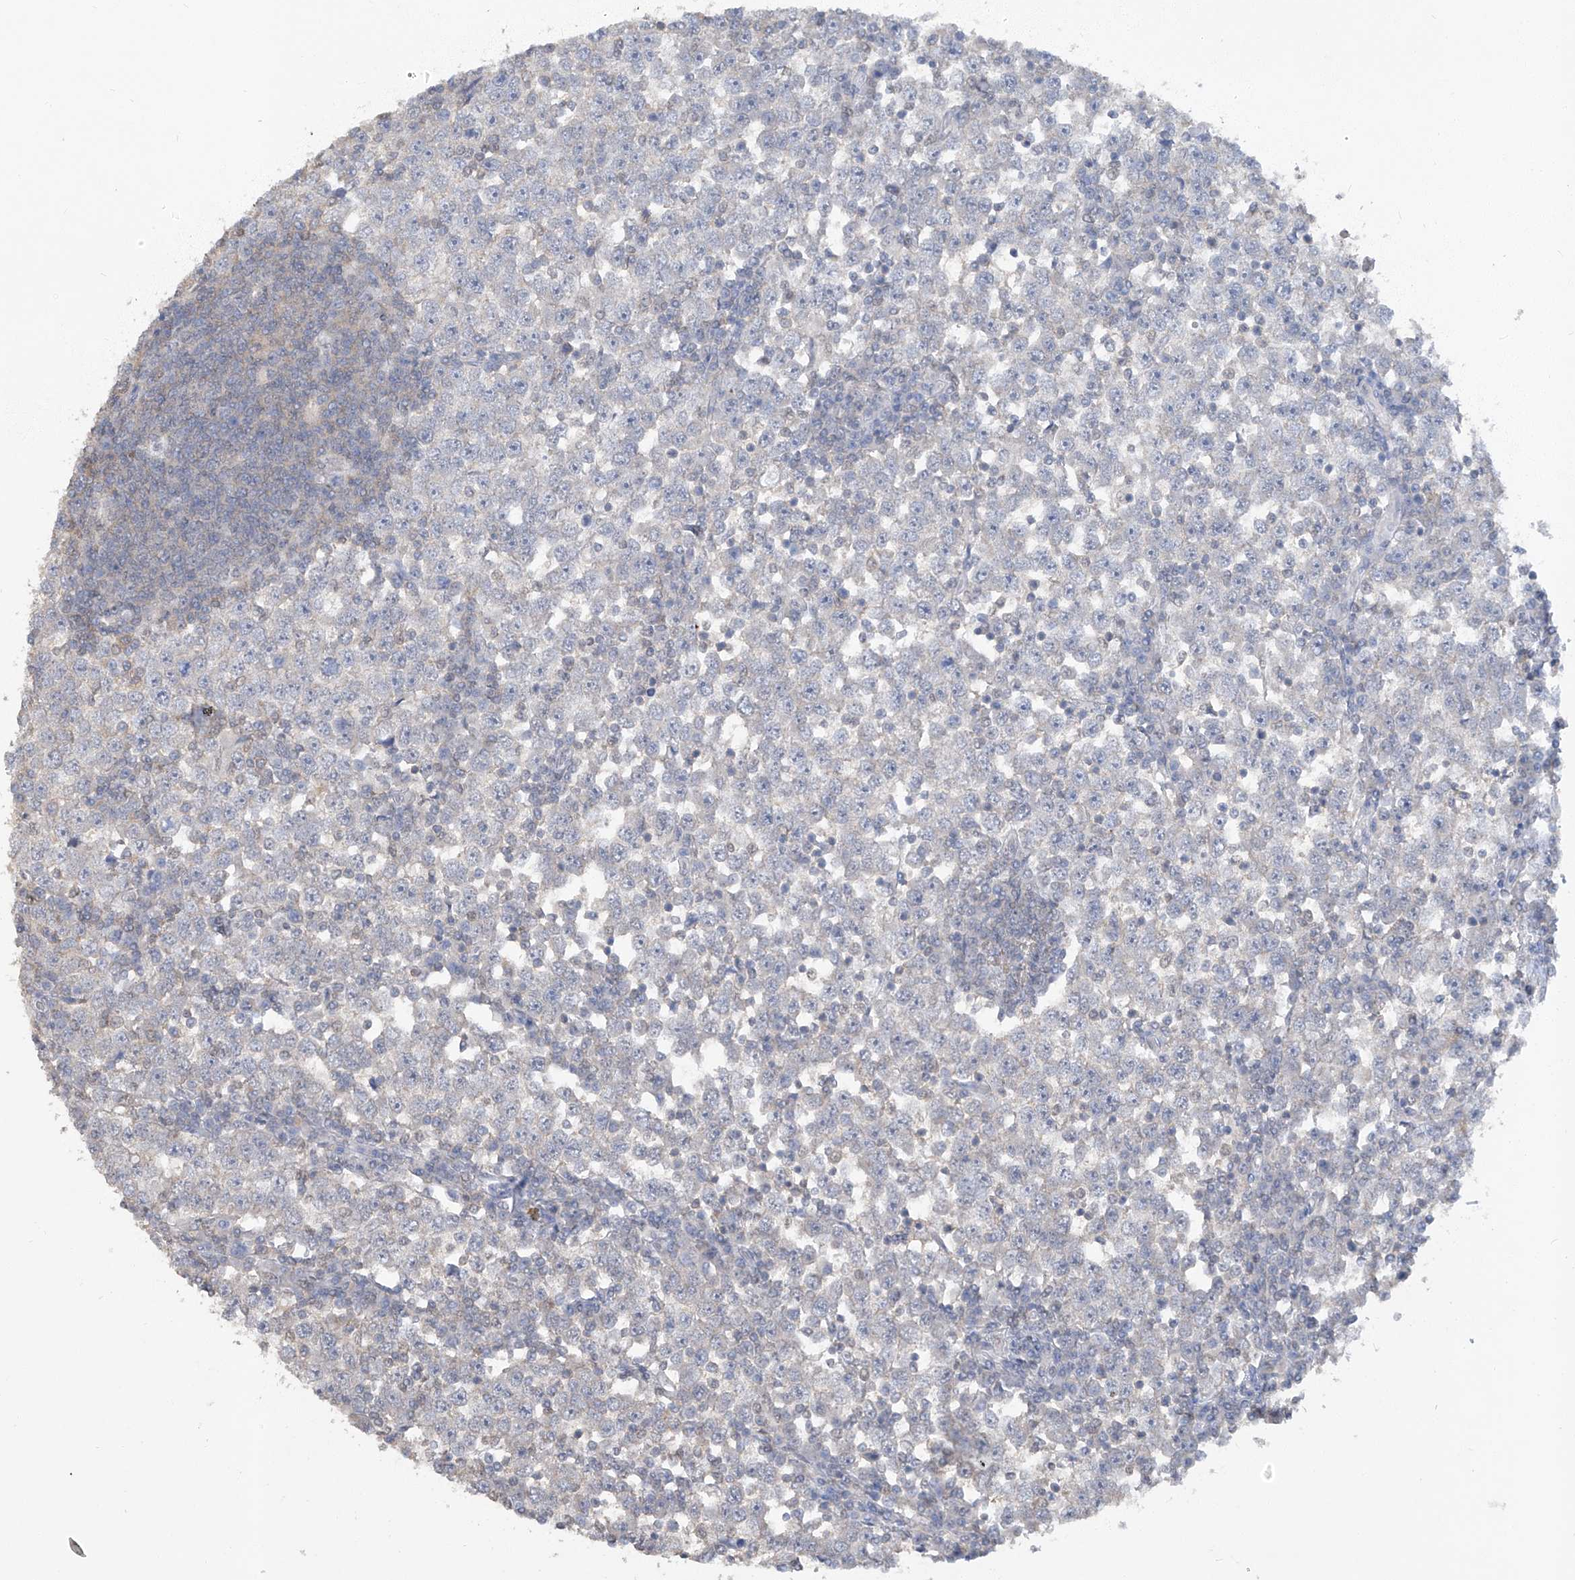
{"staining": {"intensity": "negative", "quantity": "none", "location": "none"}, "tissue": "testis cancer", "cell_type": "Tumor cells", "image_type": "cancer", "snomed": [{"axis": "morphology", "description": "Seminoma, NOS"}, {"axis": "topography", "description": "Testis"}], "caption": "Histopathology image shows no protein expression in tumor cells of testis seminoma tissue.", "gene": "HAS3", "patient": {"sex": "male", "age": 65}}